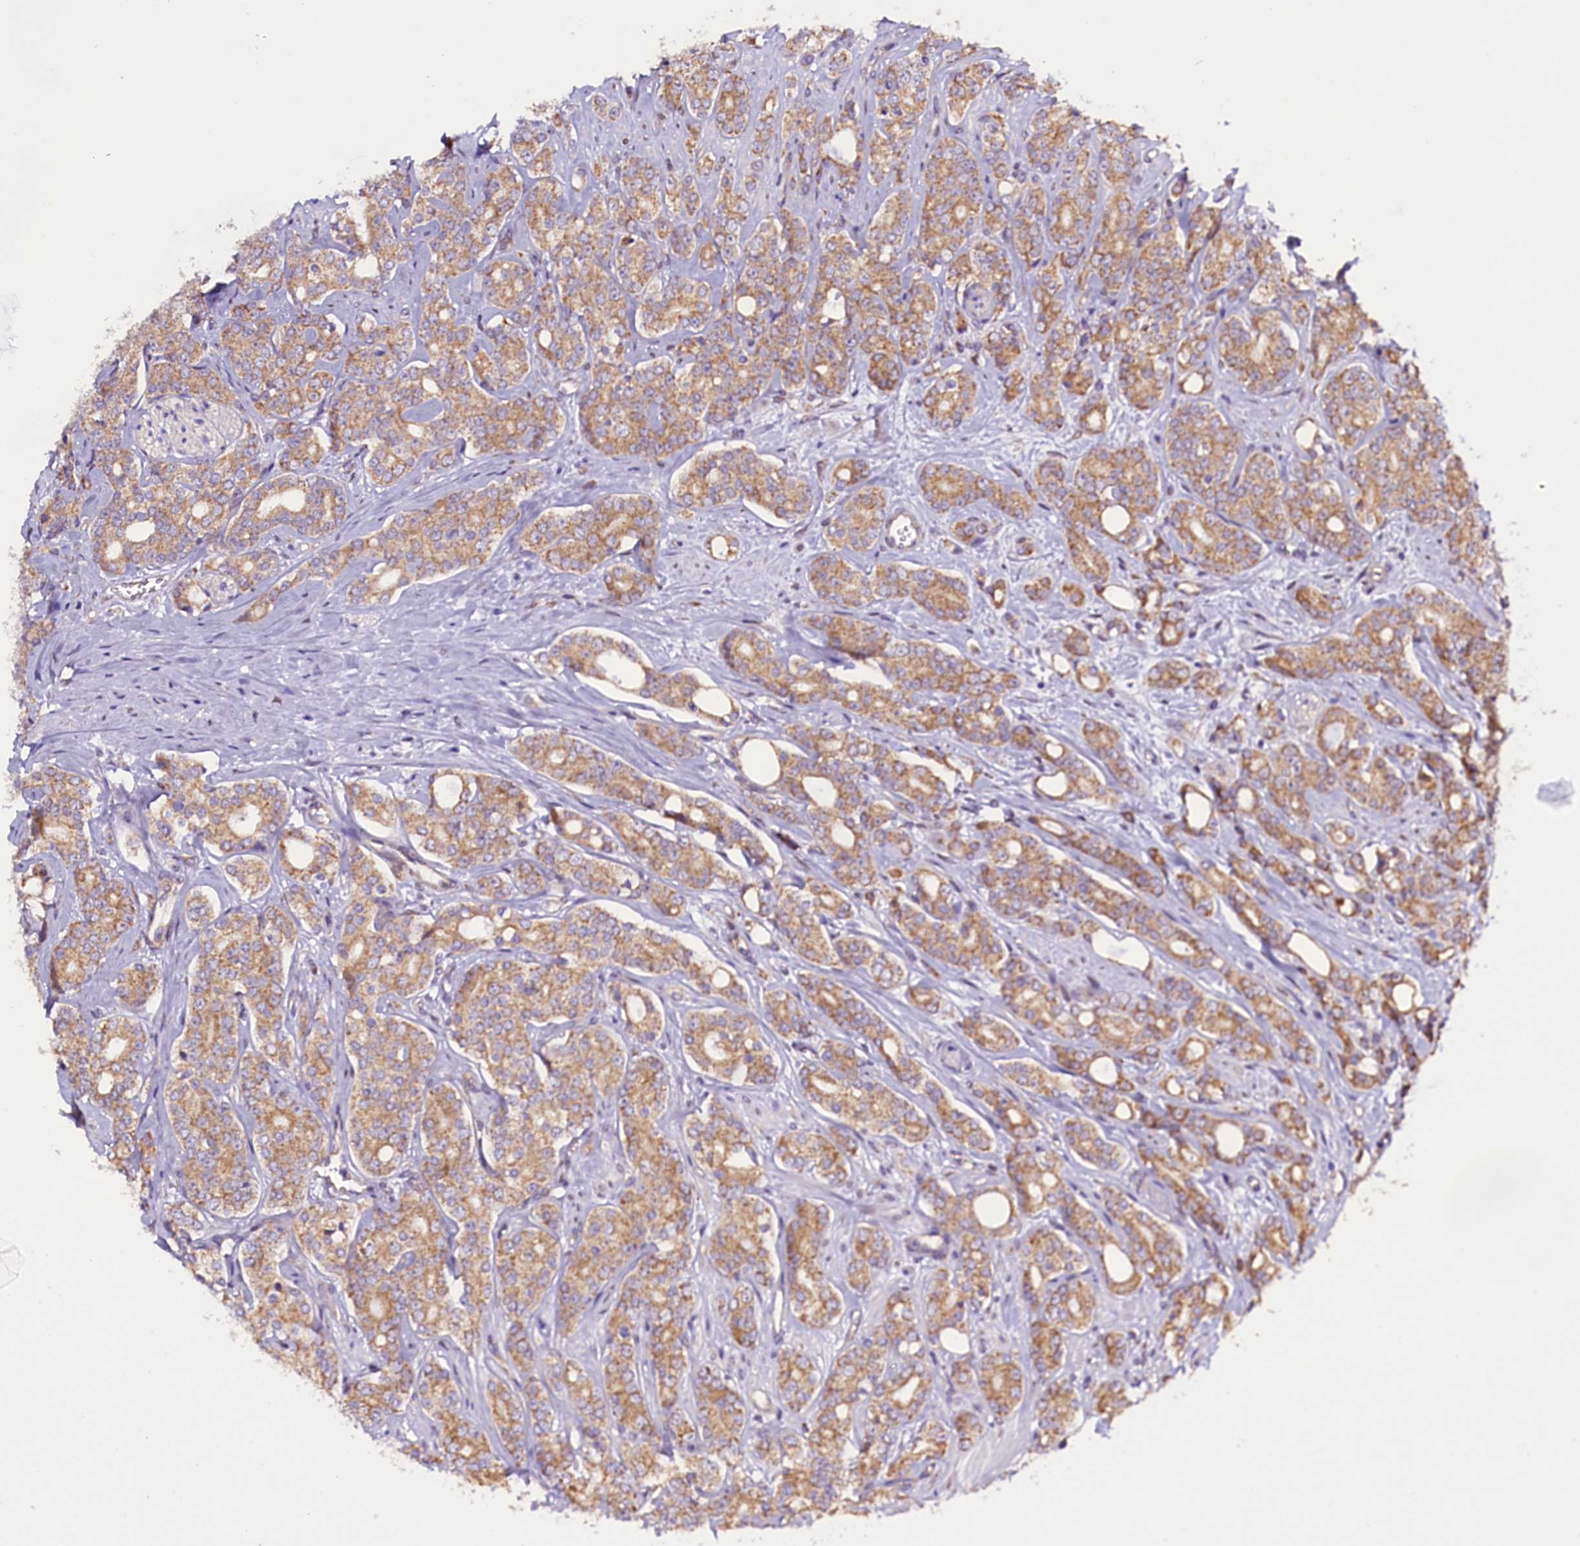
{"staining": {"intensity": "moderate", "quantity": ">75%", "location": "cytoplasmic/membranous"}, "tissue": "prostate cancer", "cell_type": "Tumor cells", "image_type": "cancer", "snomed": [{"axis": "morphology", "description": "Adenocarcinoma, High grade"}, {"axis": "topography", "description": "Prostate"}], "caption": "Immunohistochemical staining of human prostate cancer displays medium levels of moderate cytoplasmic/membranous expression in approximately >75% of tumor cells.", "gene": "UACA", "patient": {"sex": "male", "age": 62}}